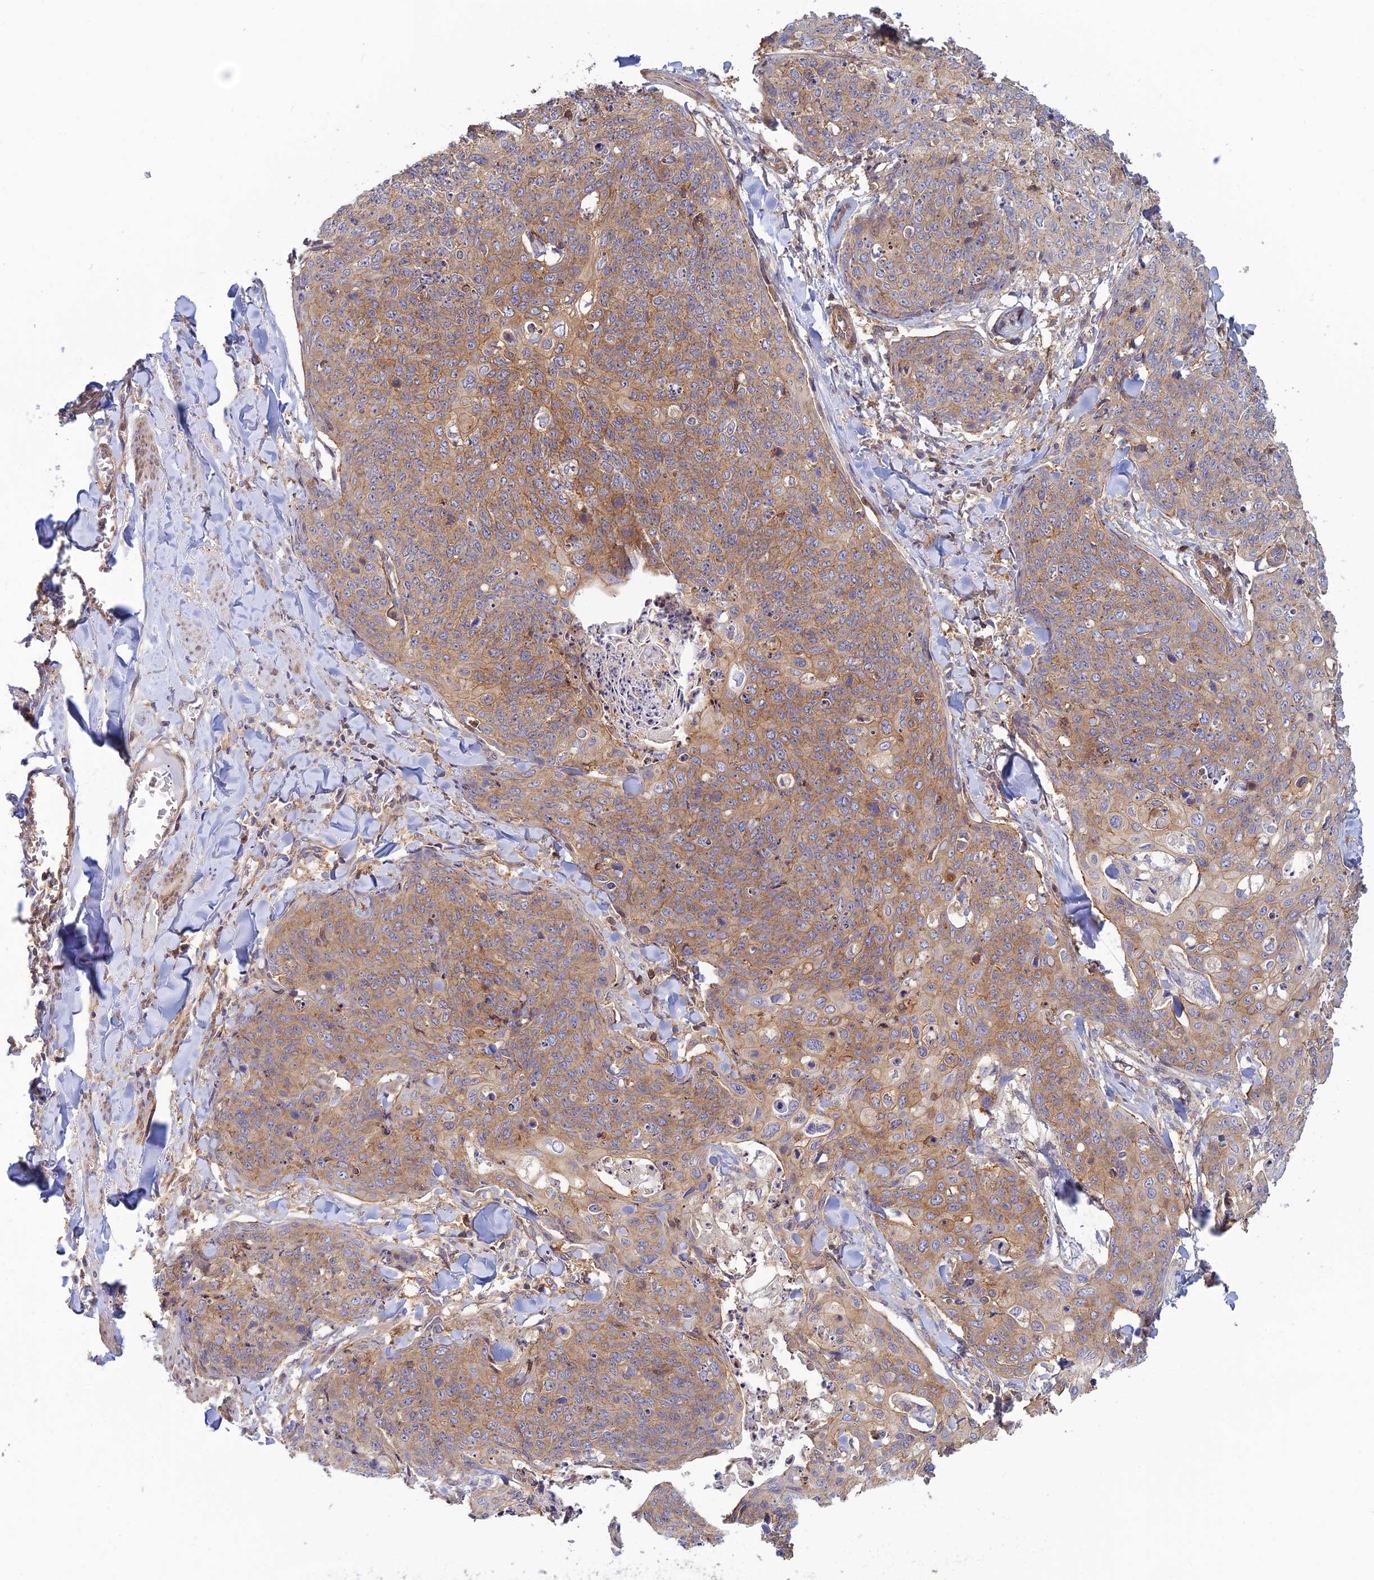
{"staining": {"intensity": "moderate", "quantity": ">75%", "location": "cytoplasmic/membranous"}, "tissue": "skin cancer", "cell_type": "Tumor cells", "image_type": "cancer", "snomed": [{"axis": "morphology", "description": "Squamous cell carcinoma, NOS"}, {"axis": "topography", "description": "Skin"}, {"axis": "topography", "description": "Vulva"}], "caption": "Skin squamous cell carcinoma tissue displays moderate cytoplasmic/membranous positivity in about >75% of tumor cells, visualized by immunohistochemistry.", "gene": "PPP1R12C", "patient": {"sex": "female", "age": 85}}